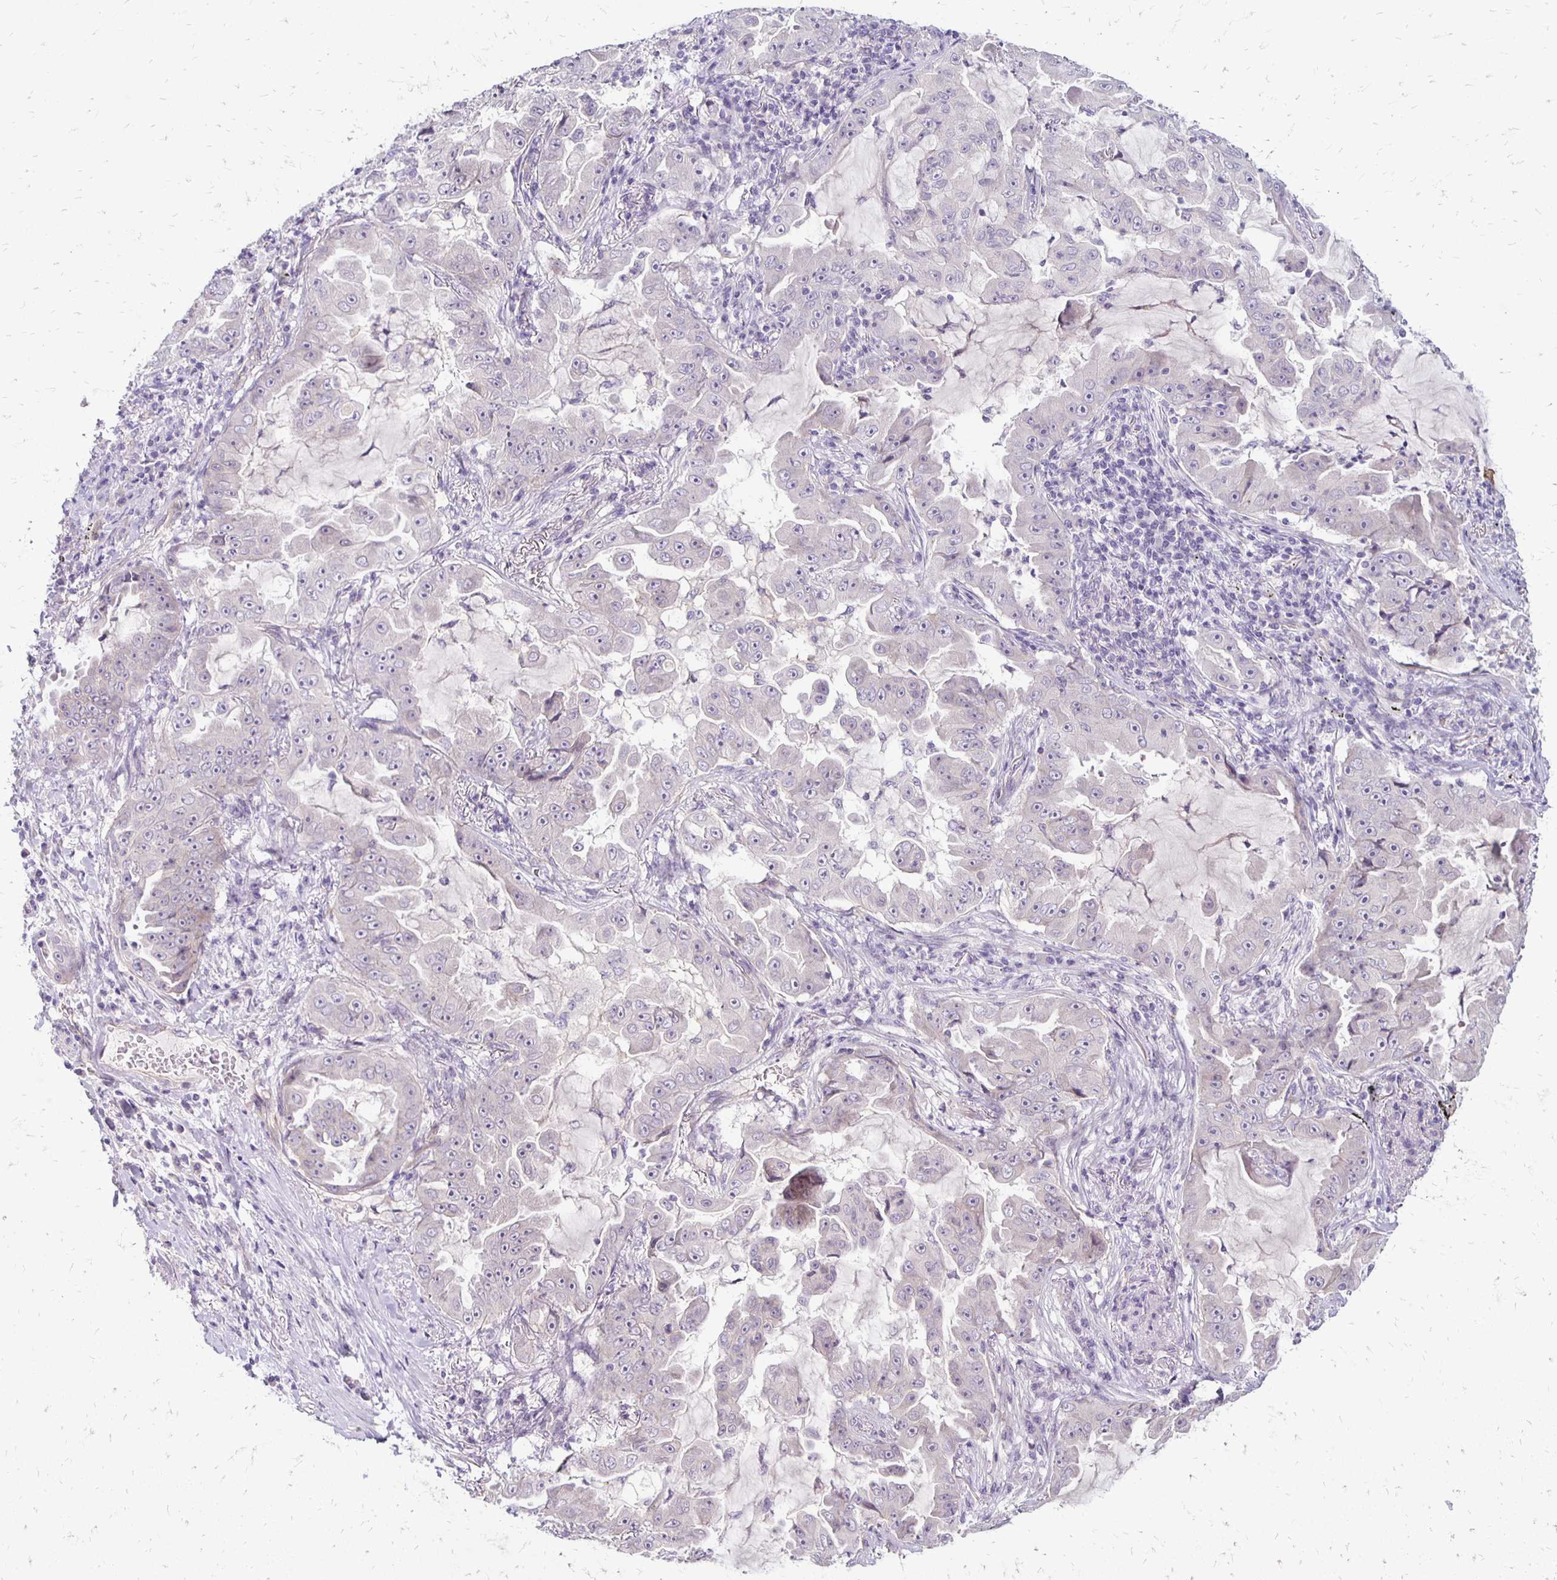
{"staining": {"intensity": "negative", "quantity": "none", "location": "none"}, "tissue": "lung cancer", "cell_type": "Tumor cells", "image_type": "cancer", "snomed": [{"axis": "morphology", "description": "Adenocarcinoma, NOS"}, {"axis": "topography", "description": "Lung"}], "caption": "Immunohistochemistry (IHC) of human lung adenocarcinoma reveals no expression in tumor cells.", "gene": "KATNBL1", "patient": {"sex": "female", "age": 52}}